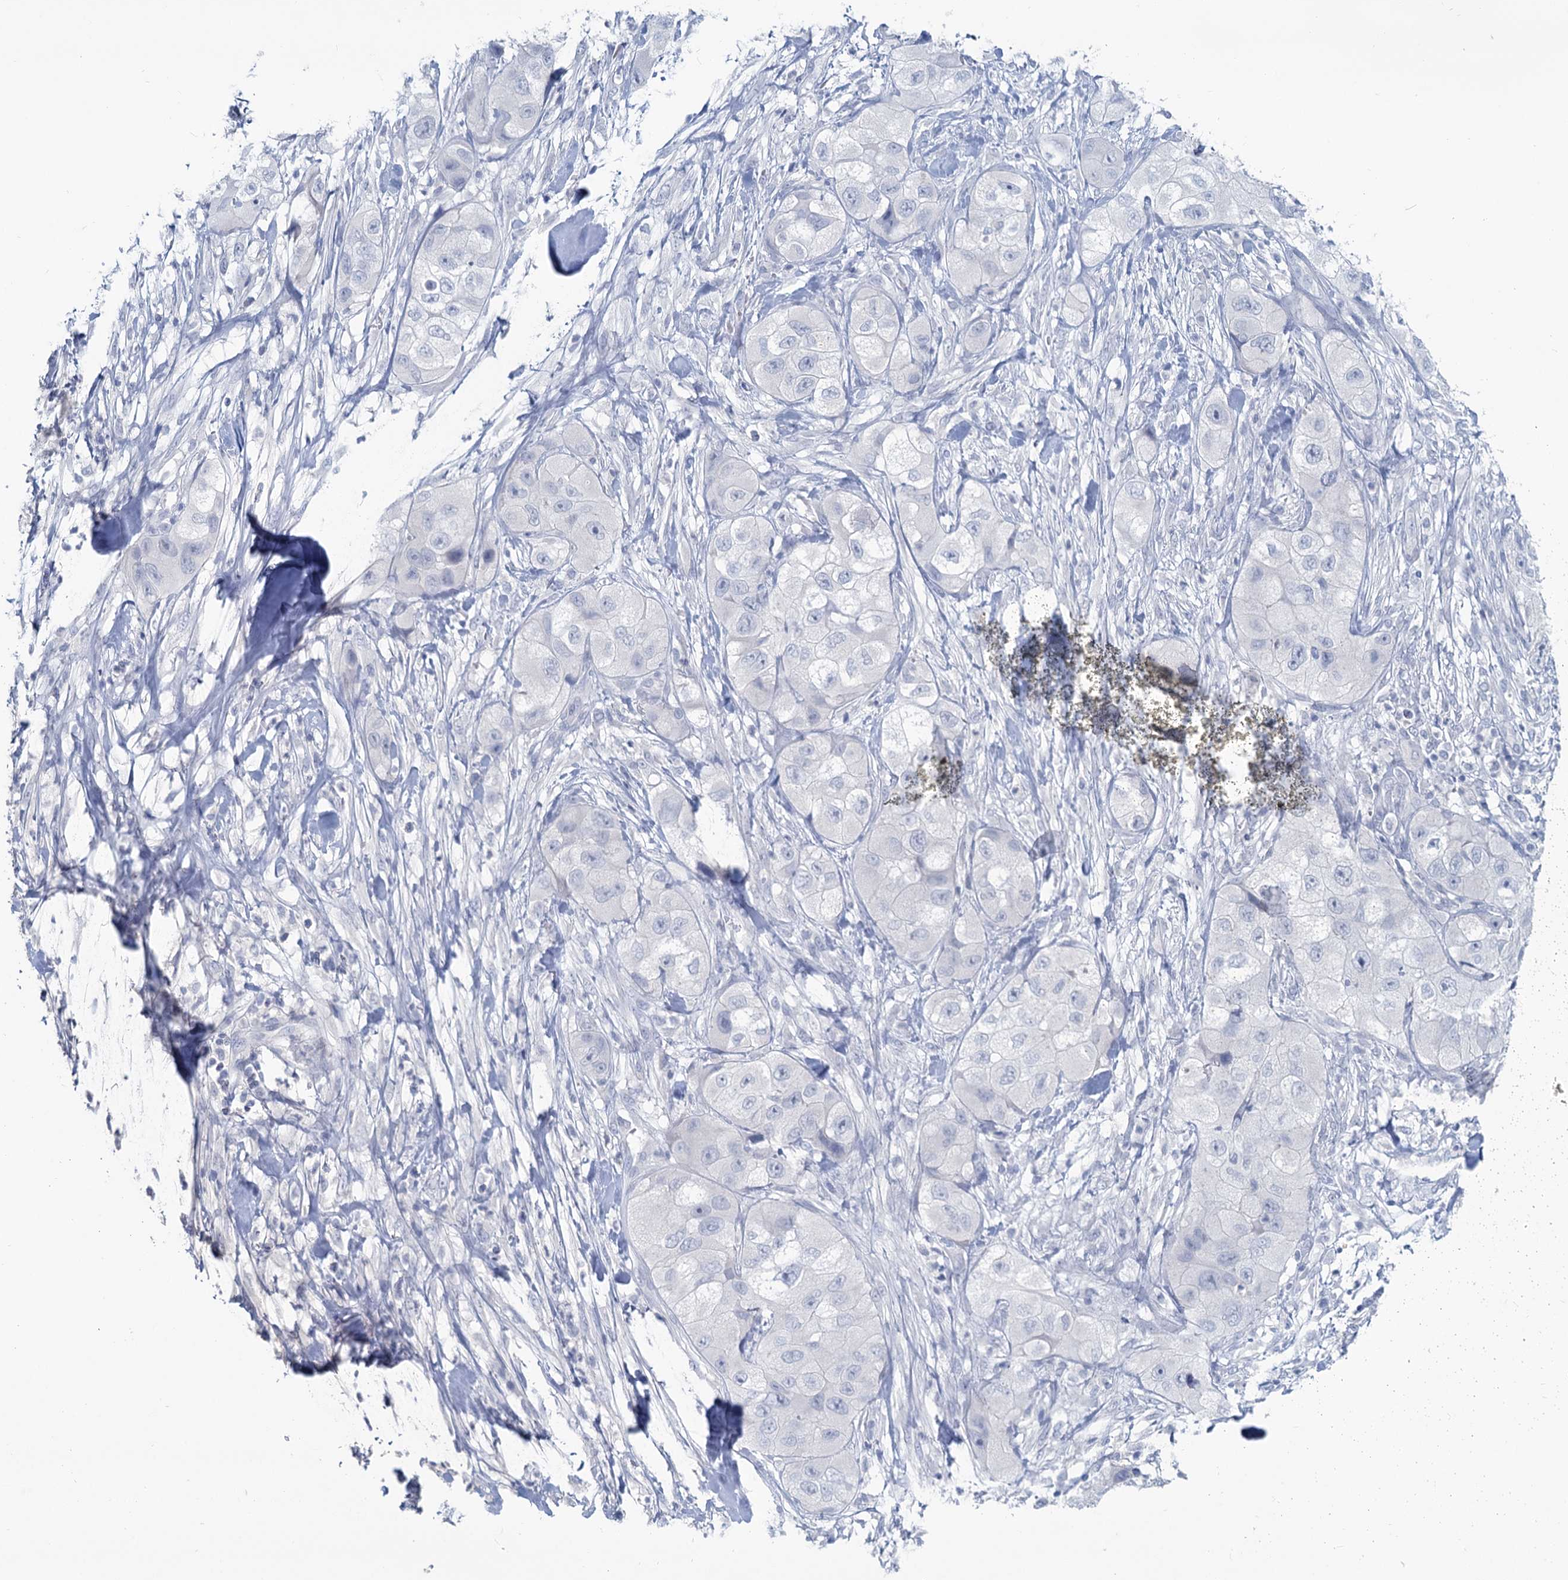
{"staining": {"intensity": "negative", "quantity": "none", "location": "none"}, "tissue": "skin cancer", "cell_type": "Tumor cells", "image_type": "cancer", "snomed": [{"axis": "morphology", "description": "Squamous cell carcinoma, NOS"}, {"axis": "topography", "description": "Skin"}, {"axis": "topography", "description": "Subcutis"}], "caption": "Protein analysis of skin cancer (squamous cell carcinoma) shows no significant staining in tumor cells. (Stains: DAB (3,3'-diaminobenzidine) IHC with hematoxylin counter stain, Microscopy: brightfield microscopy at high magnification).", "gene": "CHGA", "patient": {"sex": "male", "age": 73}}